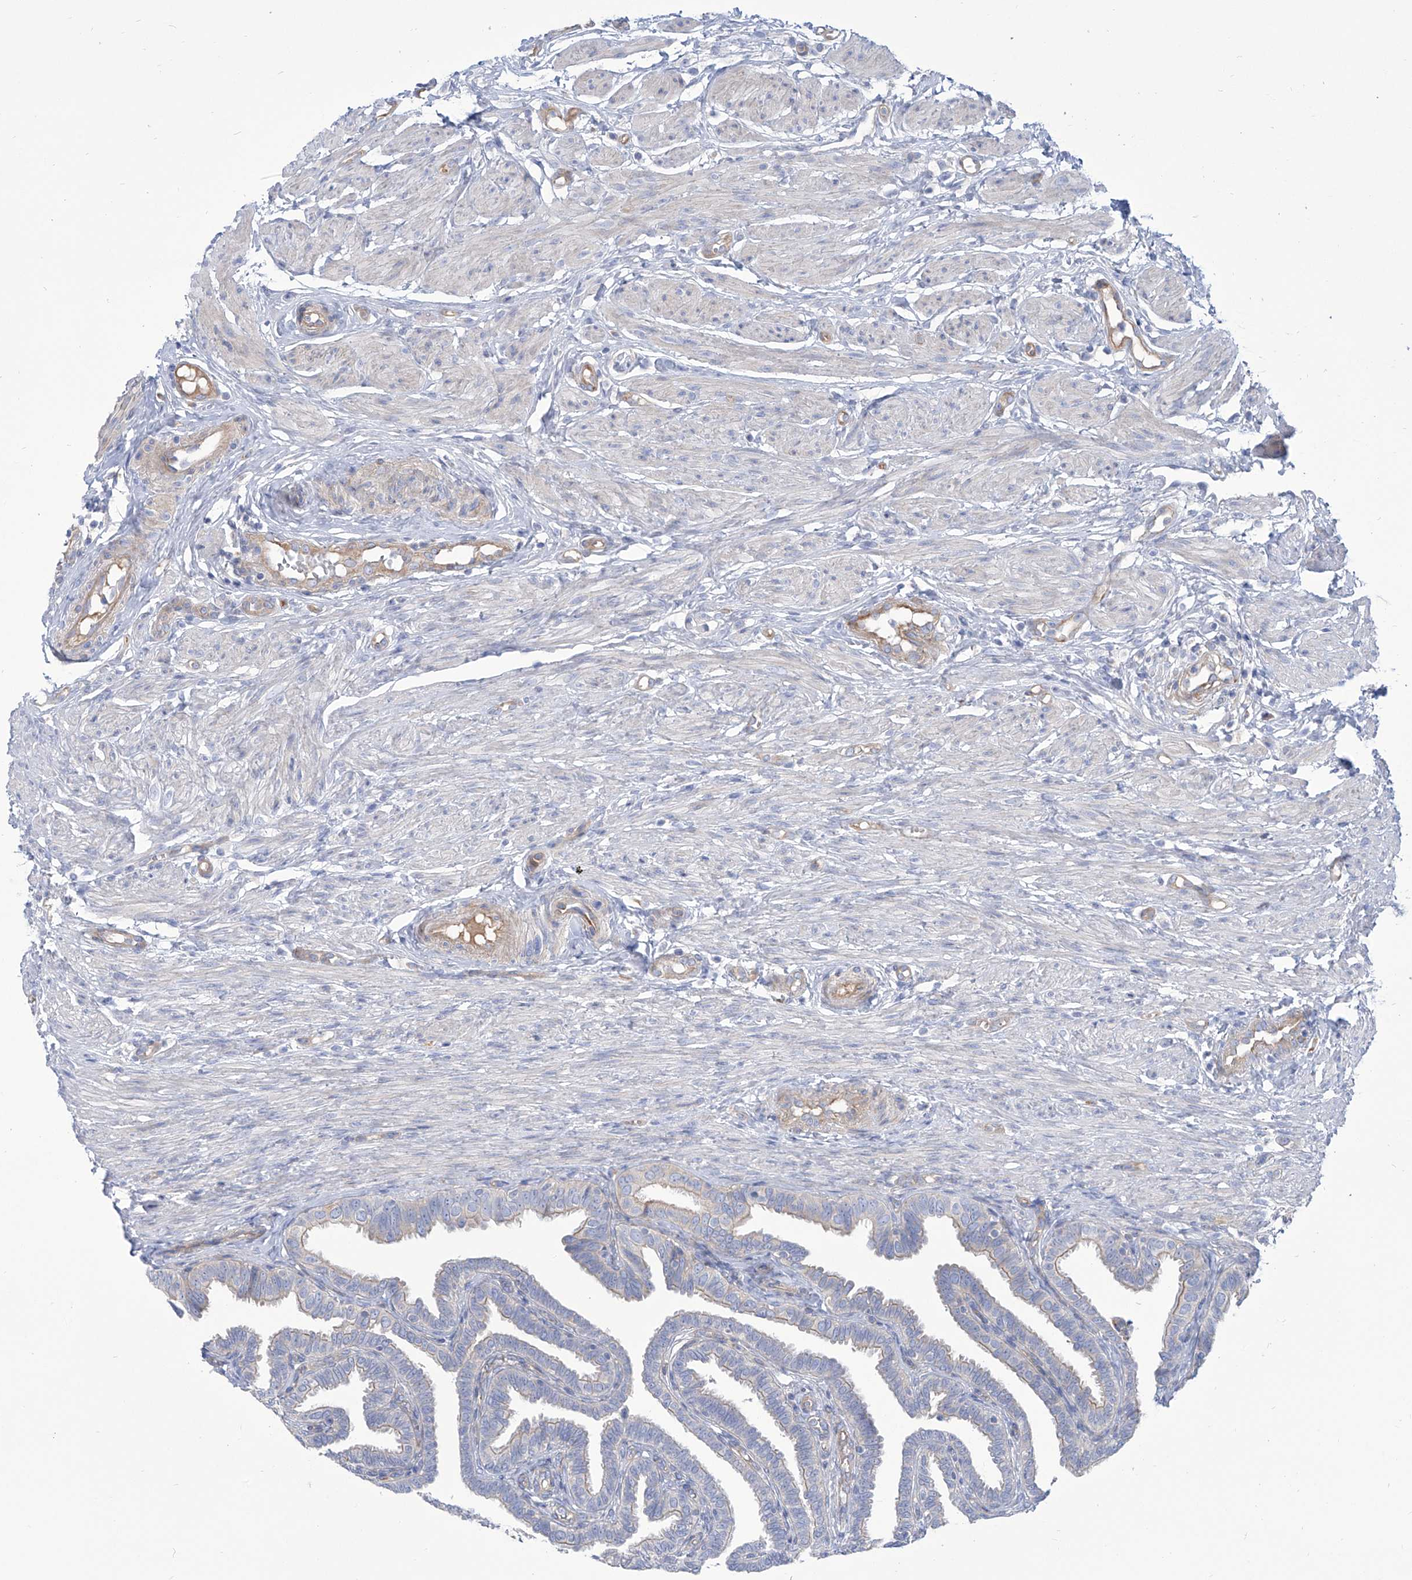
{"staining": {"intensity": "weak", "quantity": "25%-75%", "location": "cytoplasmic/membranous"}, "tissue": "fallopian tube", "cell_type": "Glandular cells", "image_type": "normal", "snomed": [{"axis": "morphology", "description": "Normal tissue, NOS"}, {"axis": "topography", "description": "Fallopian tube"}], "caption": "The immunohistochemical stain highlights weak cytoplasmic/membranous staining in glandular cells of normal fallopian tube. (DAB IHC, brown staining for protein, blue staining for nuclei).", "gene": "TMEM209", "patient": {"sex": "female", "age": 39}}